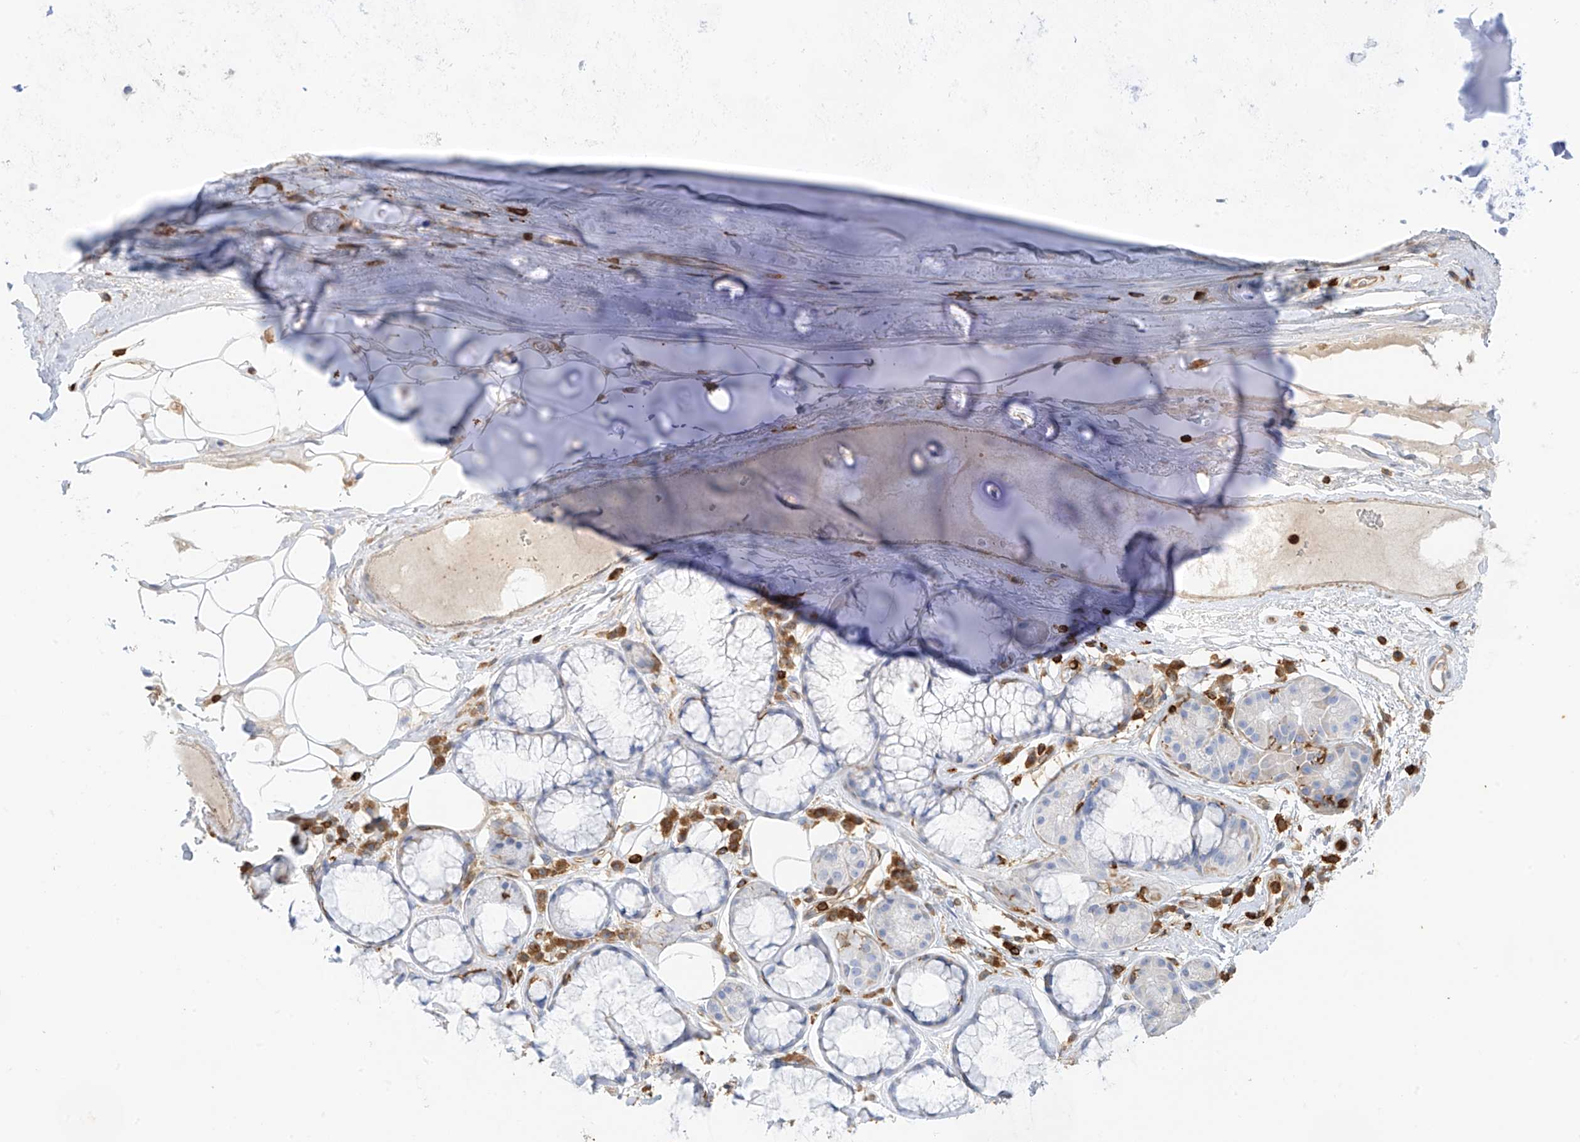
{"staining": {"intensity": "negative", "quantity": "none", "location": "none"}, "tissue": "adipose tissue", "cell_type": "Adipocytes", "image_type": "normal", "snomed": [{"axis": "morphology", "description": "Normal tissue, NOS"}, {"axis": "topography", "description": "Cartilage tissue"}], "caption": "DAB immunohistochemical staining of normal adipose tissue demonstrates no significant expression in adipocytes. (Stains: DAB IHC with hematoxylin counter stain, Microscopy: brightfield microscopy at high magnification).", "gene": "ARHGAP25", "patient": {"sex": "female", "age": 63}}